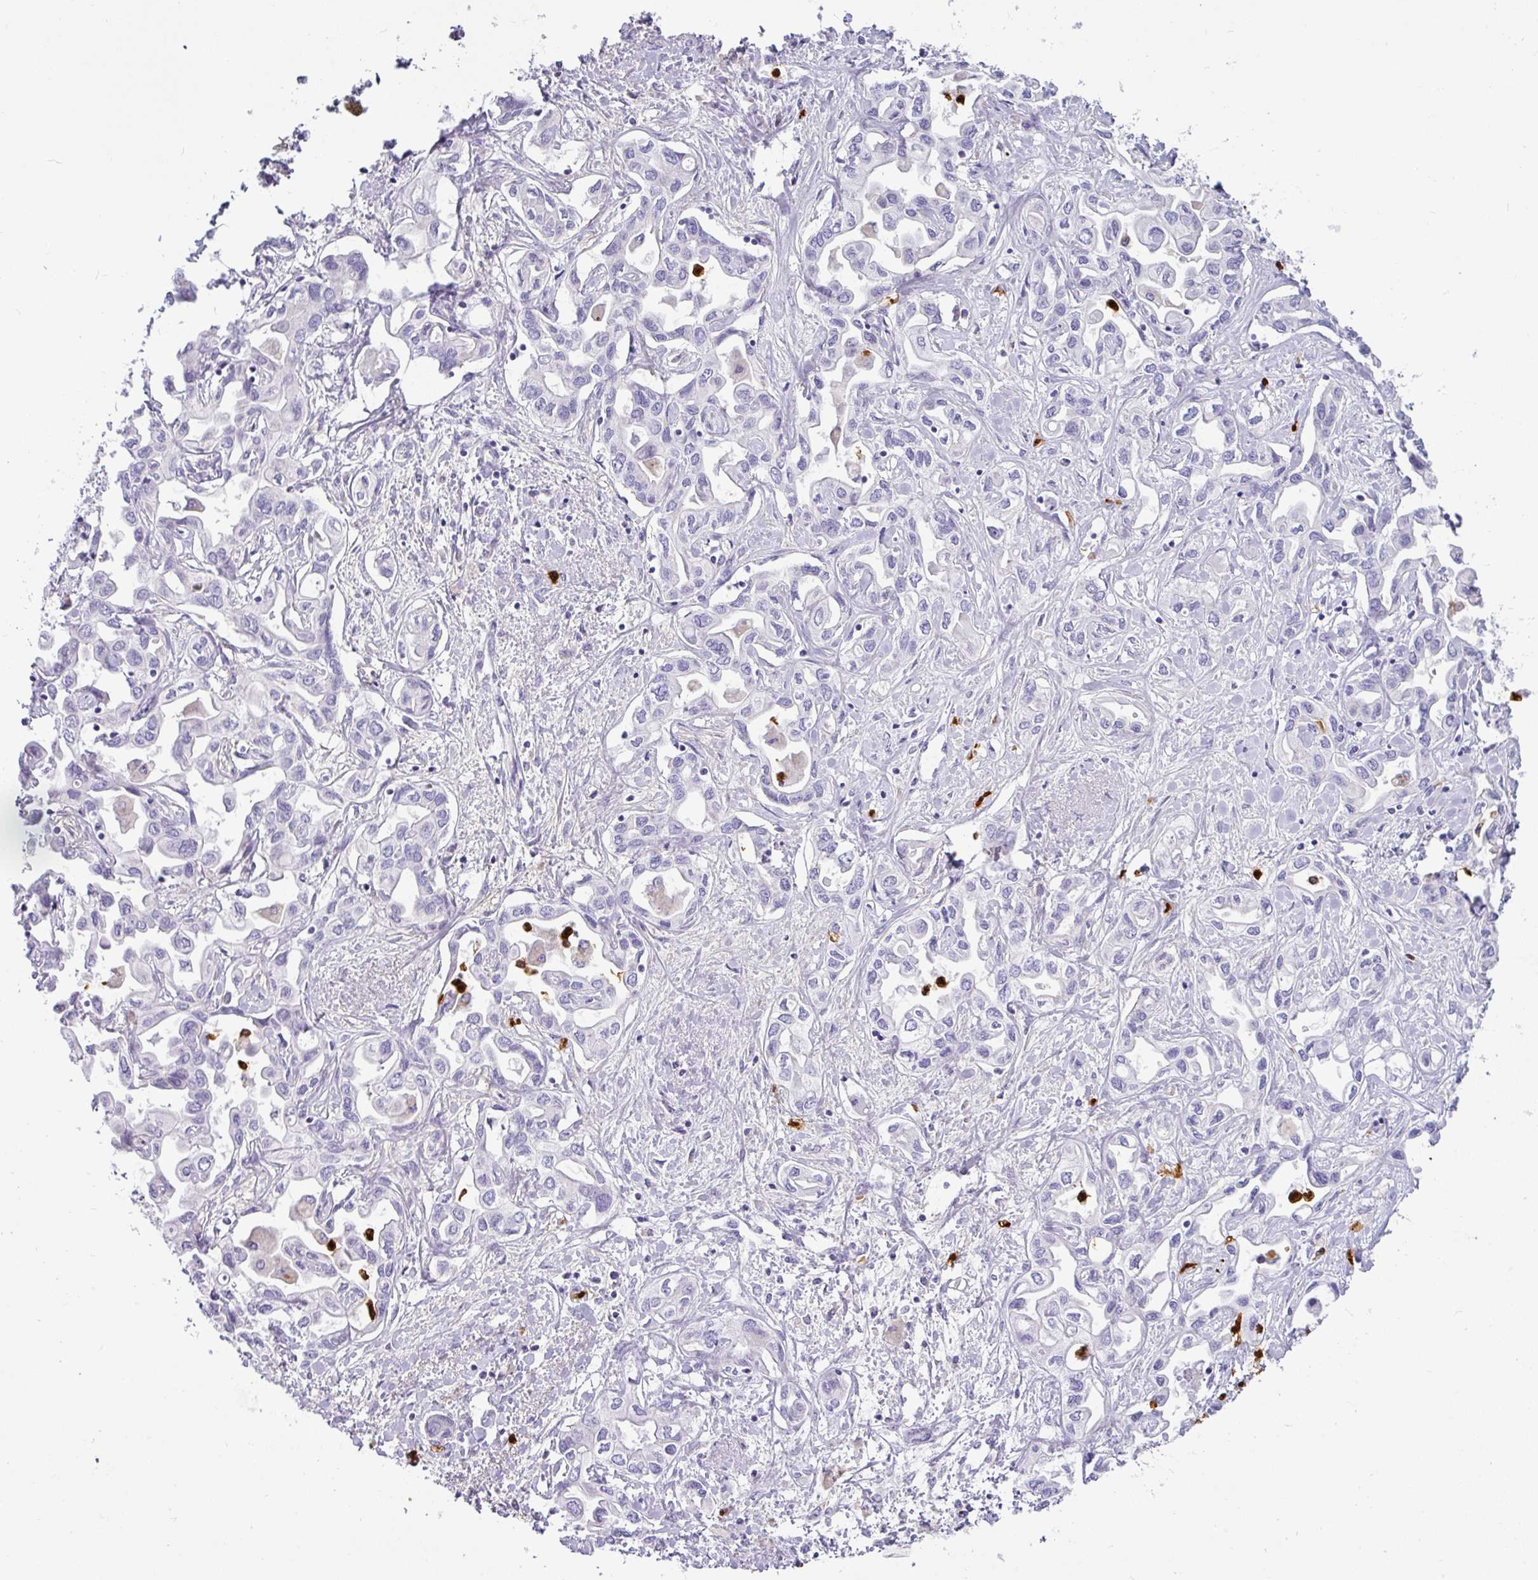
{"staining": {"intensity": "negative", "quantity": "none", "location": "none"}, "tissue": "liver cancer", "cell_type": "Tumor cells", "image_type": "cancer", "snomed": [{"axis": "morphology", "description": "Cholangiocarcinoma"}, {"axis": "topography", "description": "Liver"}], "caption": "The histopathology image demonstrates no staining of tumor cells in liver cholangiocarcinoma.", "gene": "SH2D3C", "patient": {"sex": "female", "age": 64}}